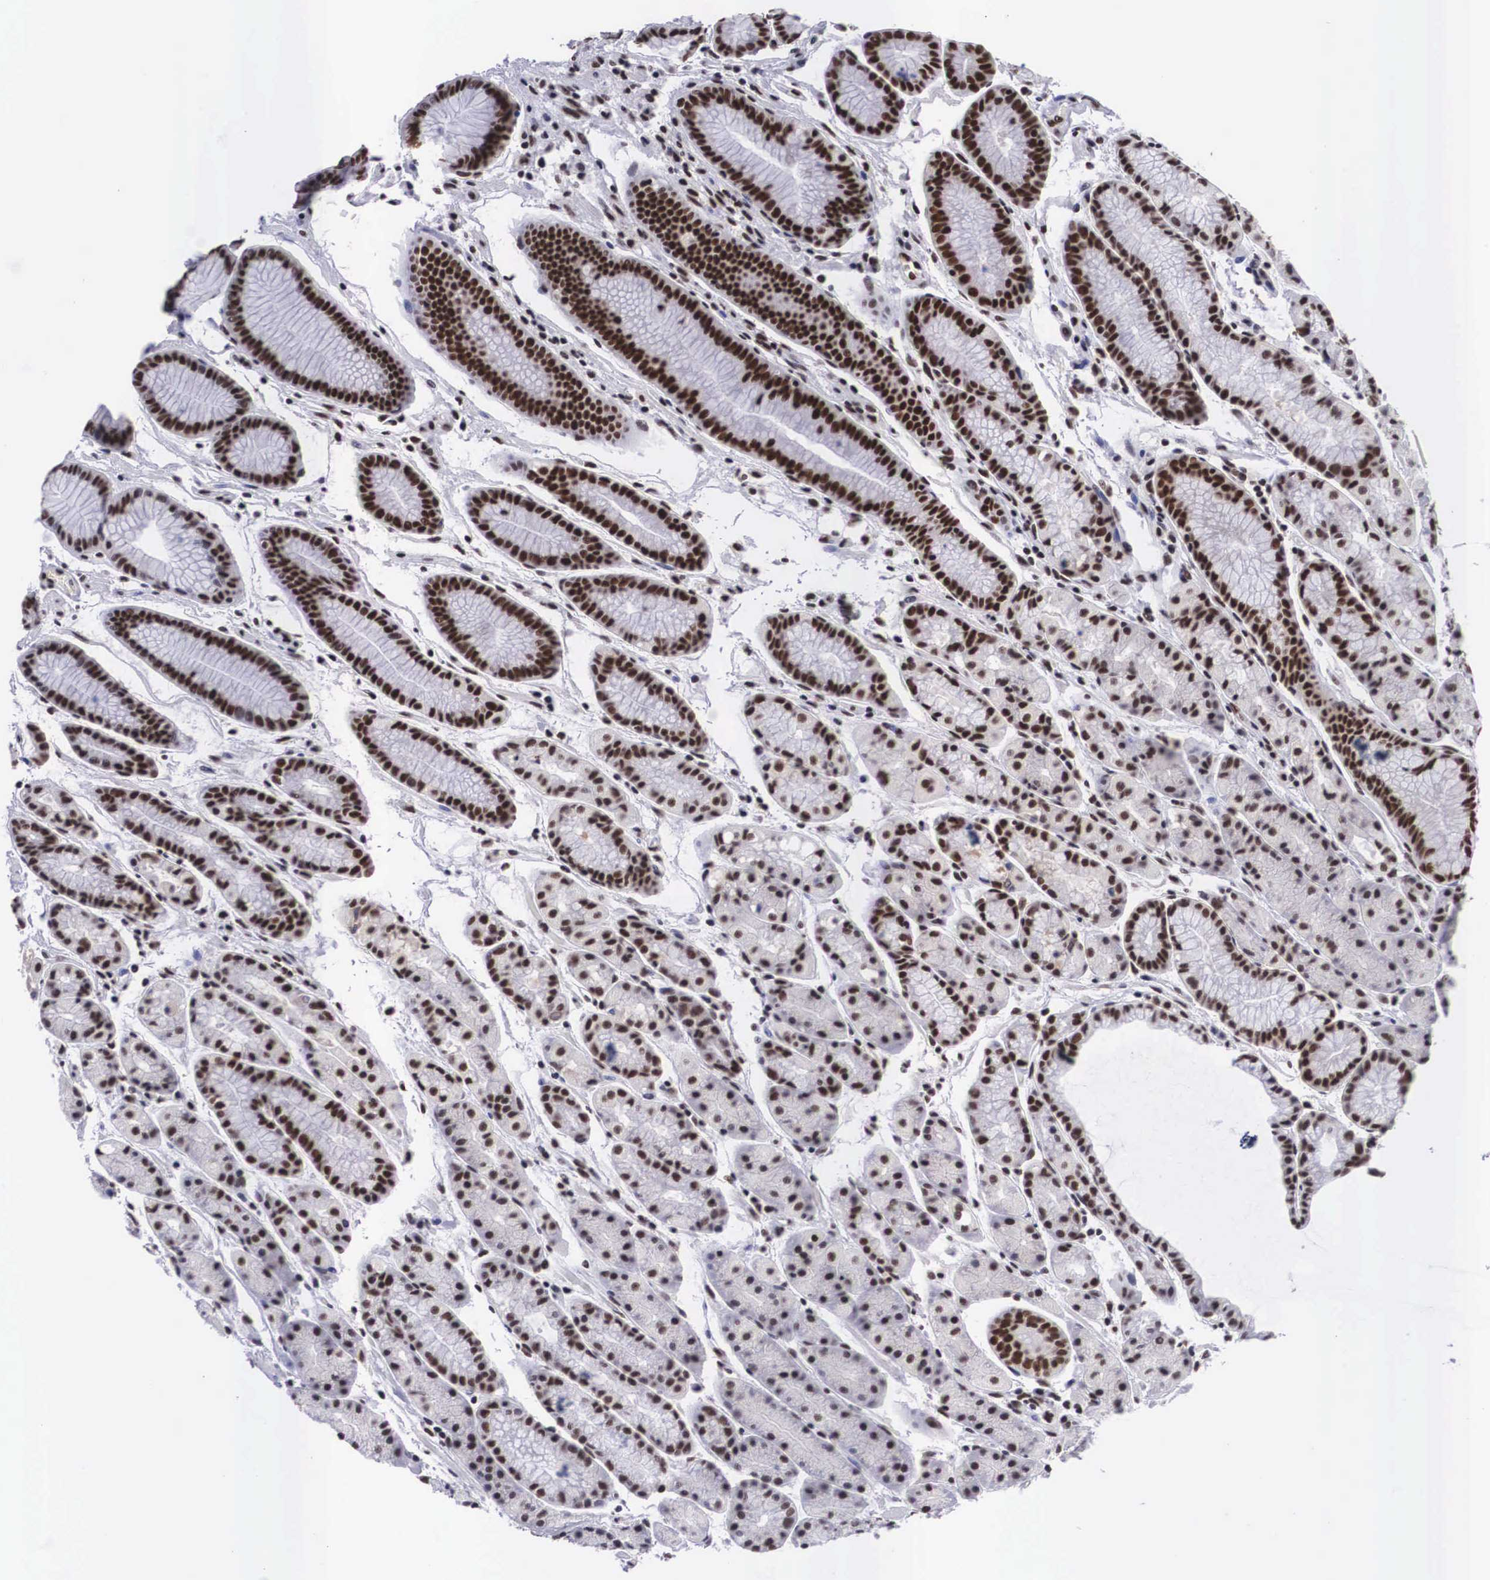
{"staining": {"intensity": "strong", "quantity": ">75%", "location": "nuclear"}, "tissue": "stomach", "cell_type": "Glandular cells", "image_type": "normal", "snomed": [{"axis": "morphology", "description": "Normal tissue, NOS"}, {"axis": "topography", "description": "Stomach, upper"}], "caption": "This histopathology image exhibits immunohistochemistry (IHC) staining of normal stomach, with high strong nuclear positivity in about >75% of glandular cells.", "gene": "SF3A1", "patient": {"sex": "male", "age": 72}}